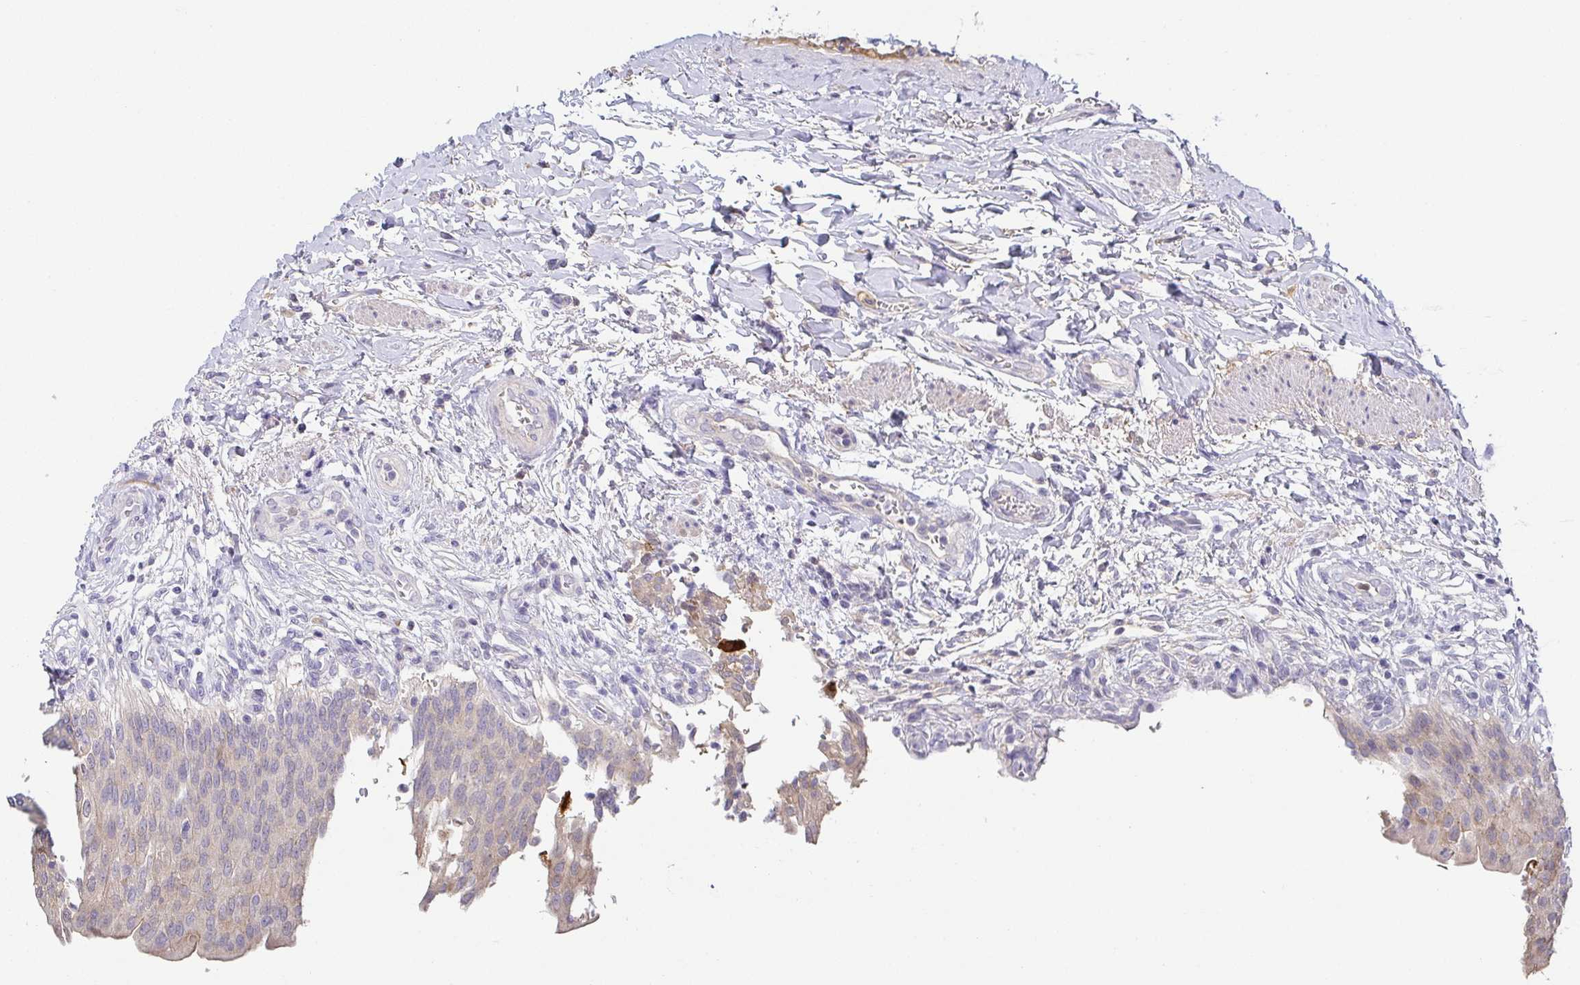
{"staining": {"intensity": "weak", "quantity": "<25%", "location": "cytoplasmic/membranous"}, "tissue": "urinary bladder", "cell_type": "Urothelial cells", "image_type": "normal", "snomed": [{"axis": "morphology", "description": "Normal tissue, NOS"}, {"axis": "topography", "description": "Urinary bladder"}, {"axis": "topography", "description": "Peripheral nerve tissue"}], "caption": "Urothelial cells are negative for brown protein staining in normal urinary bladder. (Immunohistochemistry (ihc), brightfield microscopy, high magnification).", "gene": "RNASE7", "patient": {"sex": "female", "age": 60}}